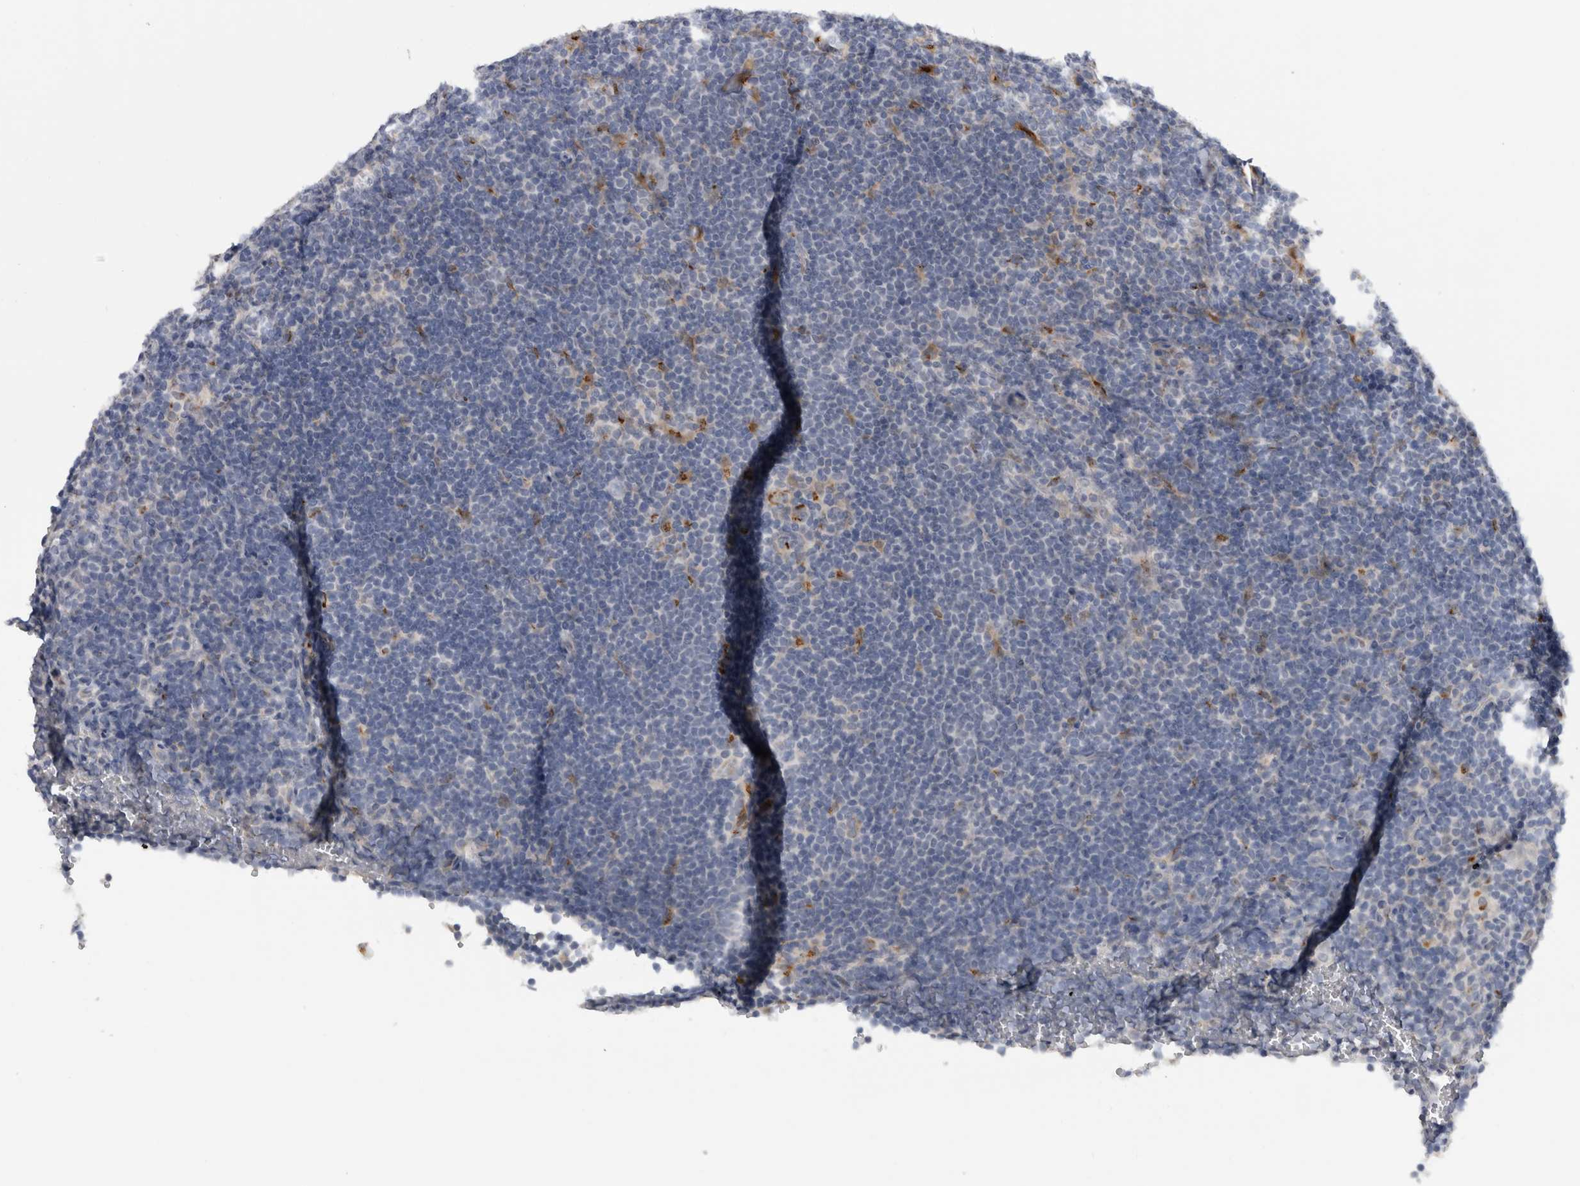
{"staining": {"intensity": "negative", "quantity": "none", "location": "none"}, "tissue": "lymphoma", "cell_type": "Tumor cells", "image_type": "cancer", "snomed": [{"axis": "morphology", "description": "Hodgkin's disease, NOS"}, {"axis": "topography", "description": "Lymph node"}], "caption": "Immunohistochemistry (IHC) histopathology image of neoplastic tissue: lymphoma stained with DAB (3,3'-diaminobenzidine) reveals no significant protein positivity in tumor cells.", "gene": "MGAT1", "patient": {"sex": "female", "age": 57}}